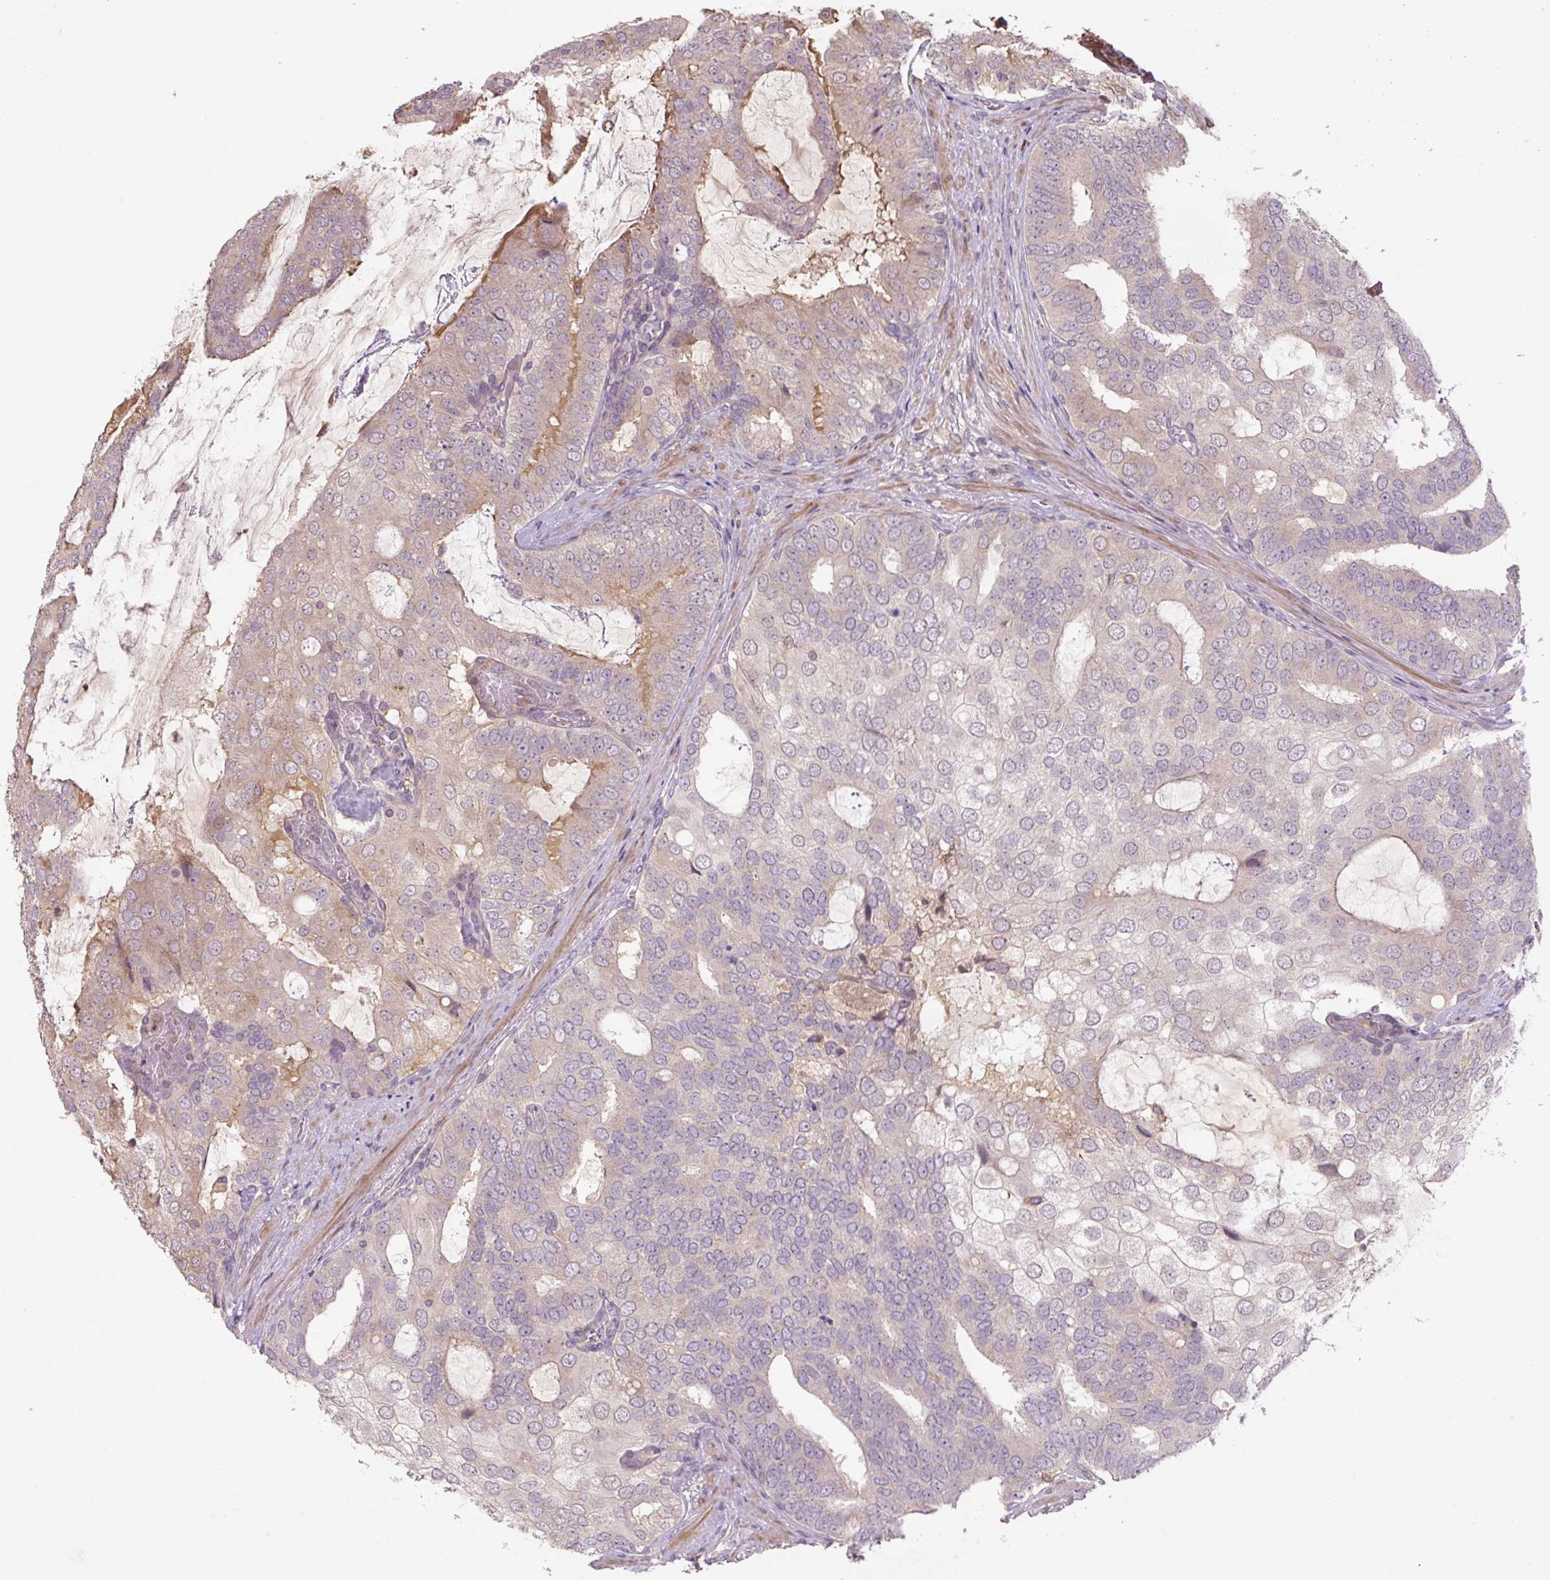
{"staining": {"intensity": "negative", "quantity": "none", "location": "none"}, "tissue": "prostate cancer", "cell_type": "Tumor cells", "image_type": "cancer", "snomed": [{"axis": "morphology", "description": "Adenocarcinoma, High grade"}, {"axis": "topography", "description": "Prostate"}], "caption": "High power microscopy image of an immunohistochemistry micrograph of prostate cancer, revealing no significant positivity in tumor cells. (DAB (3,3'-diaminobenzidine) immunohistochemistry visualized using brightfield microscopy, high magnification).", "gene": "C2orf73", "patient": {"sex": "male", "age": 55}}